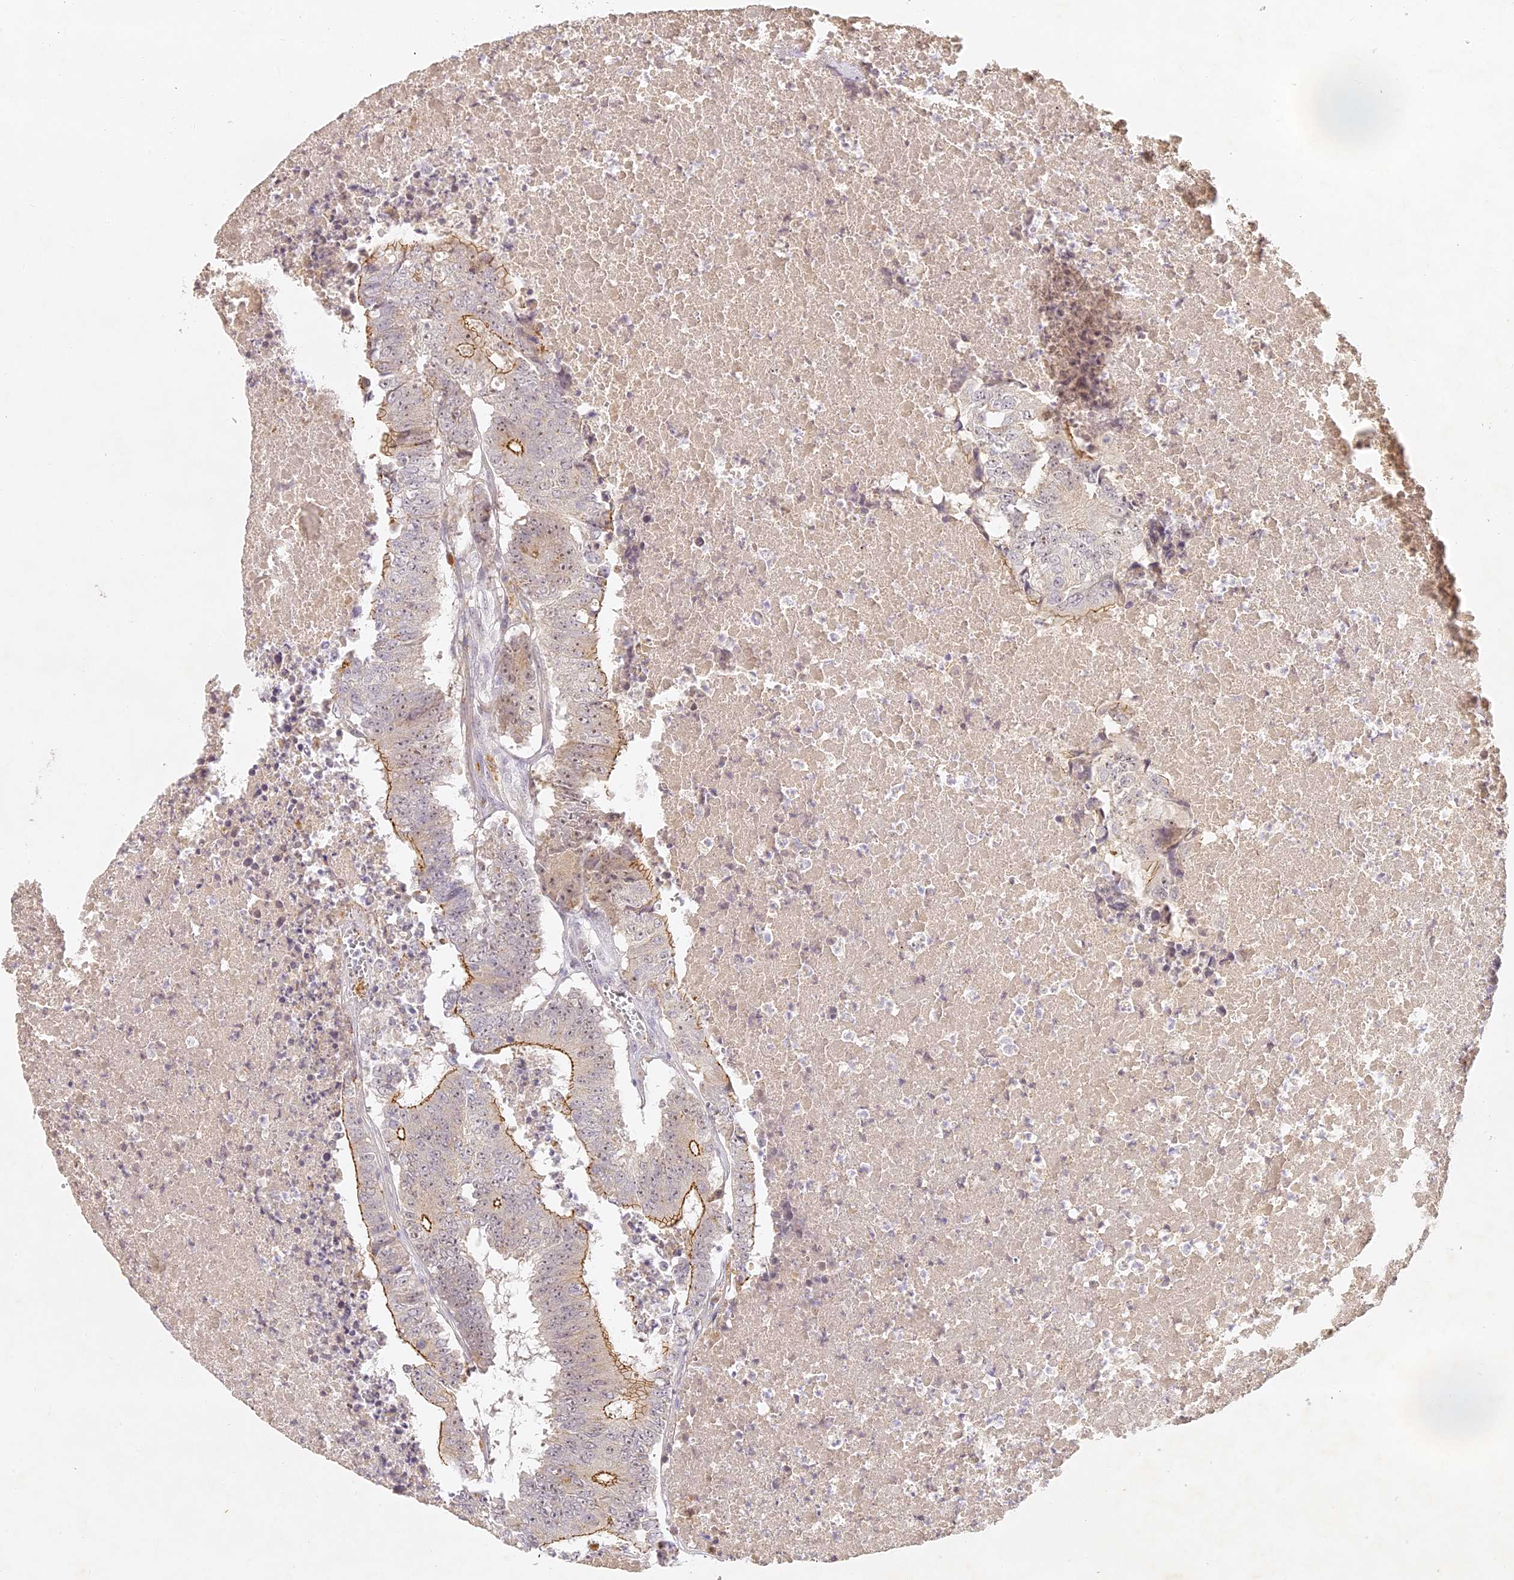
{"staining": {"intensity": "moderate", "quantity": "25%-75%", "location": "cytoplasmic/membranous"}, "tissue": "colorectal cancer", "cell_type": "Tumor cells", "image_type": "cancer", "snomed": [{"axis": "morphology", "description": "Adenocarcinoma, NOS"}, {"axis": "topography", "description": "Colon"}], "caption": "Tumor cells demonstrate medium levels of moderate cytoplasmic/membranous expression in about 25%-75% of cells in adenocarcinoma (colorectal). (Stains: DAB (3,3'-diaminobenzidine) in brown, nuclei in blue, Microscopy: brightfield microscopy at high magnification).", "gene": "ELL3", "patient": {"sex": "male", "age": 87}}